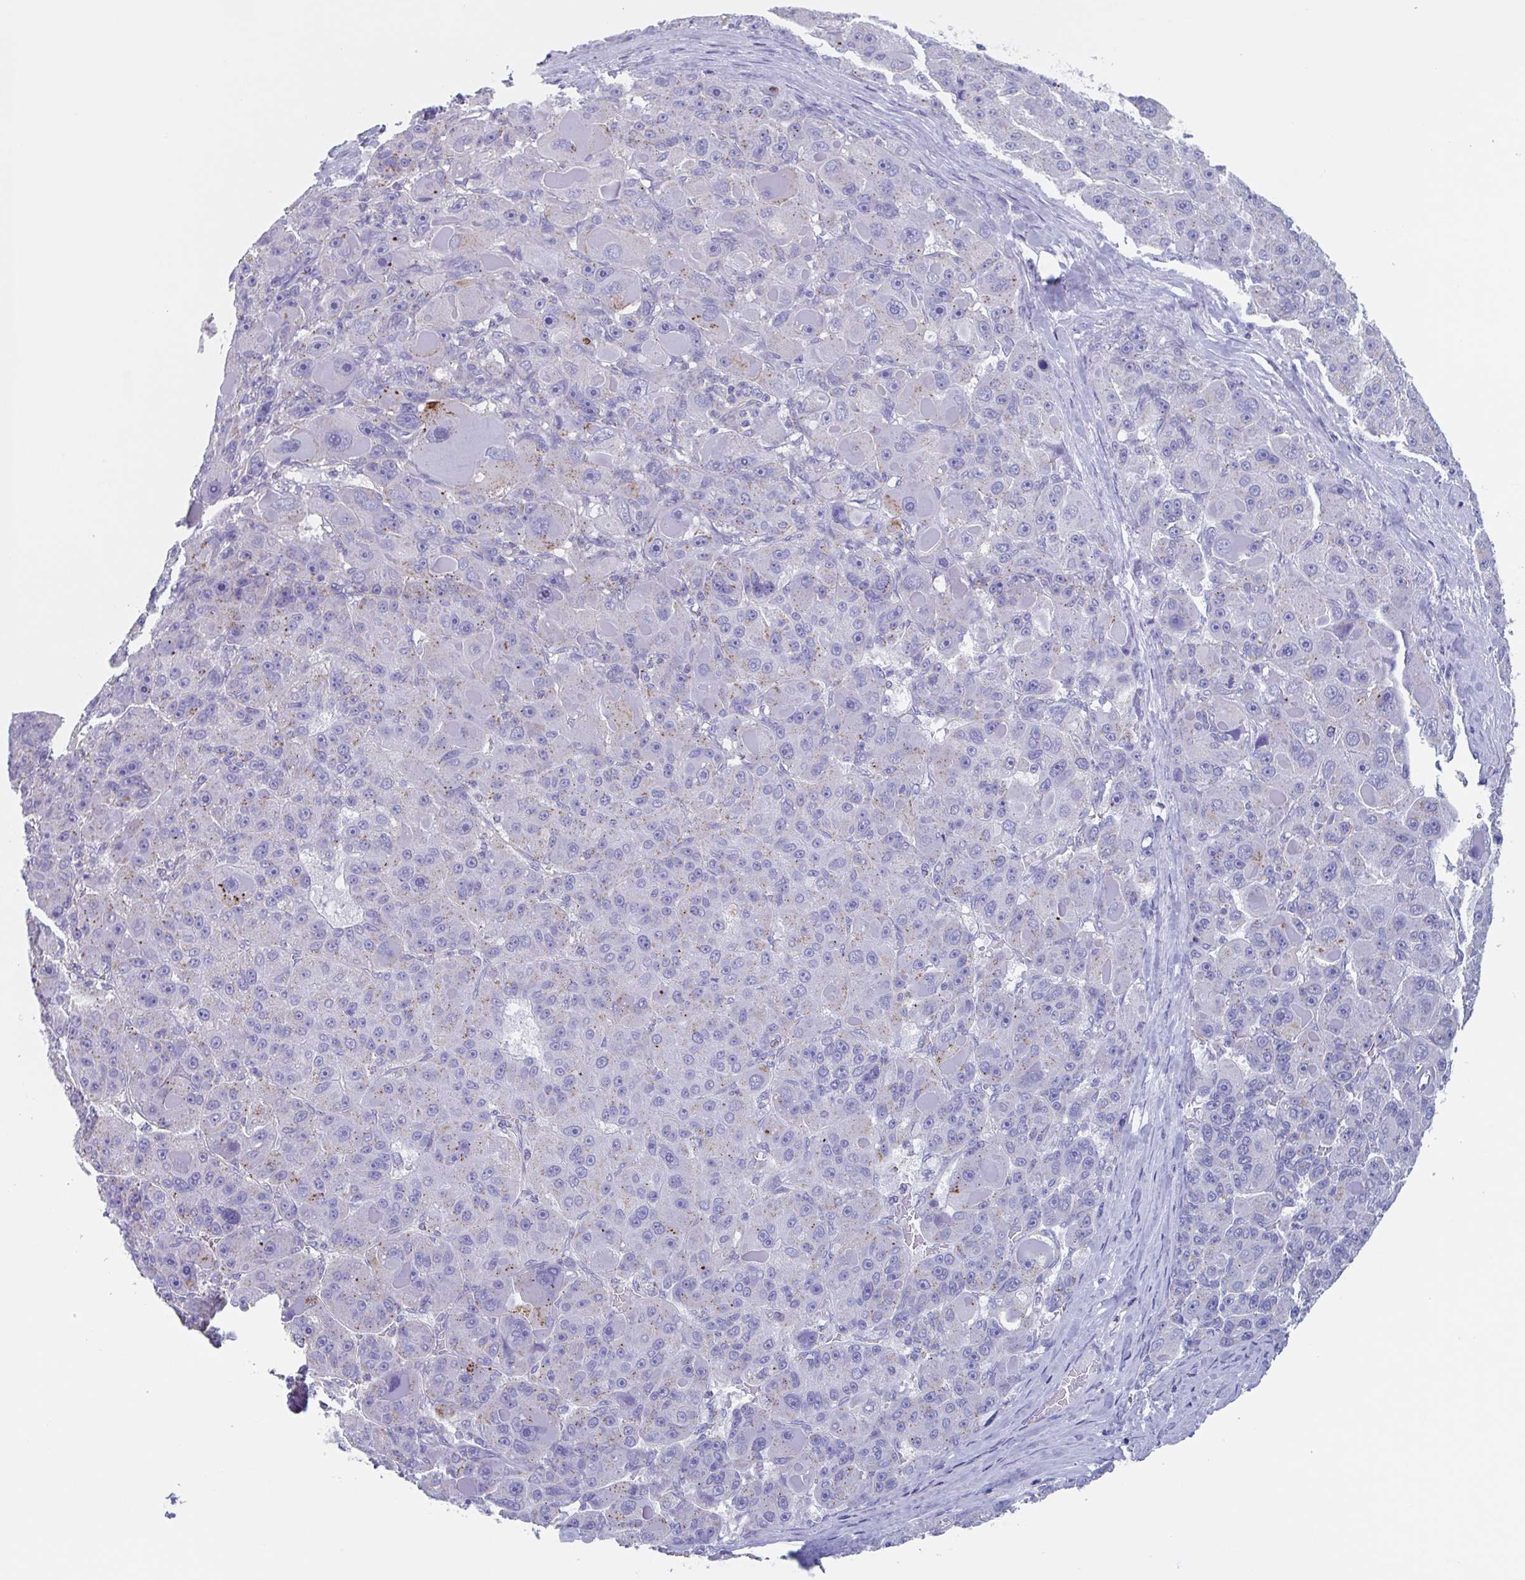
{"staining": {"intensity": "weak", "quantity": "25%-75%", "location": "cytoplasmic/membranous"}, "tissue": "liver cancer", "cell_type": "Tumor cells", "image_type": "cancer", "snomed": [{"axis": "morphology", "description": "Carcinoma, Hepatocellular, NOS"}, {"axis": "topography", "description": "Liver"}], "caption": "Weak cytoplasmic/membranous expression is identified in about 25%-75% of tumor cells in liver hepatocellular carcinoma.", "gene": "CHMP5", "patient": {"sex": "male", "age": 76}}